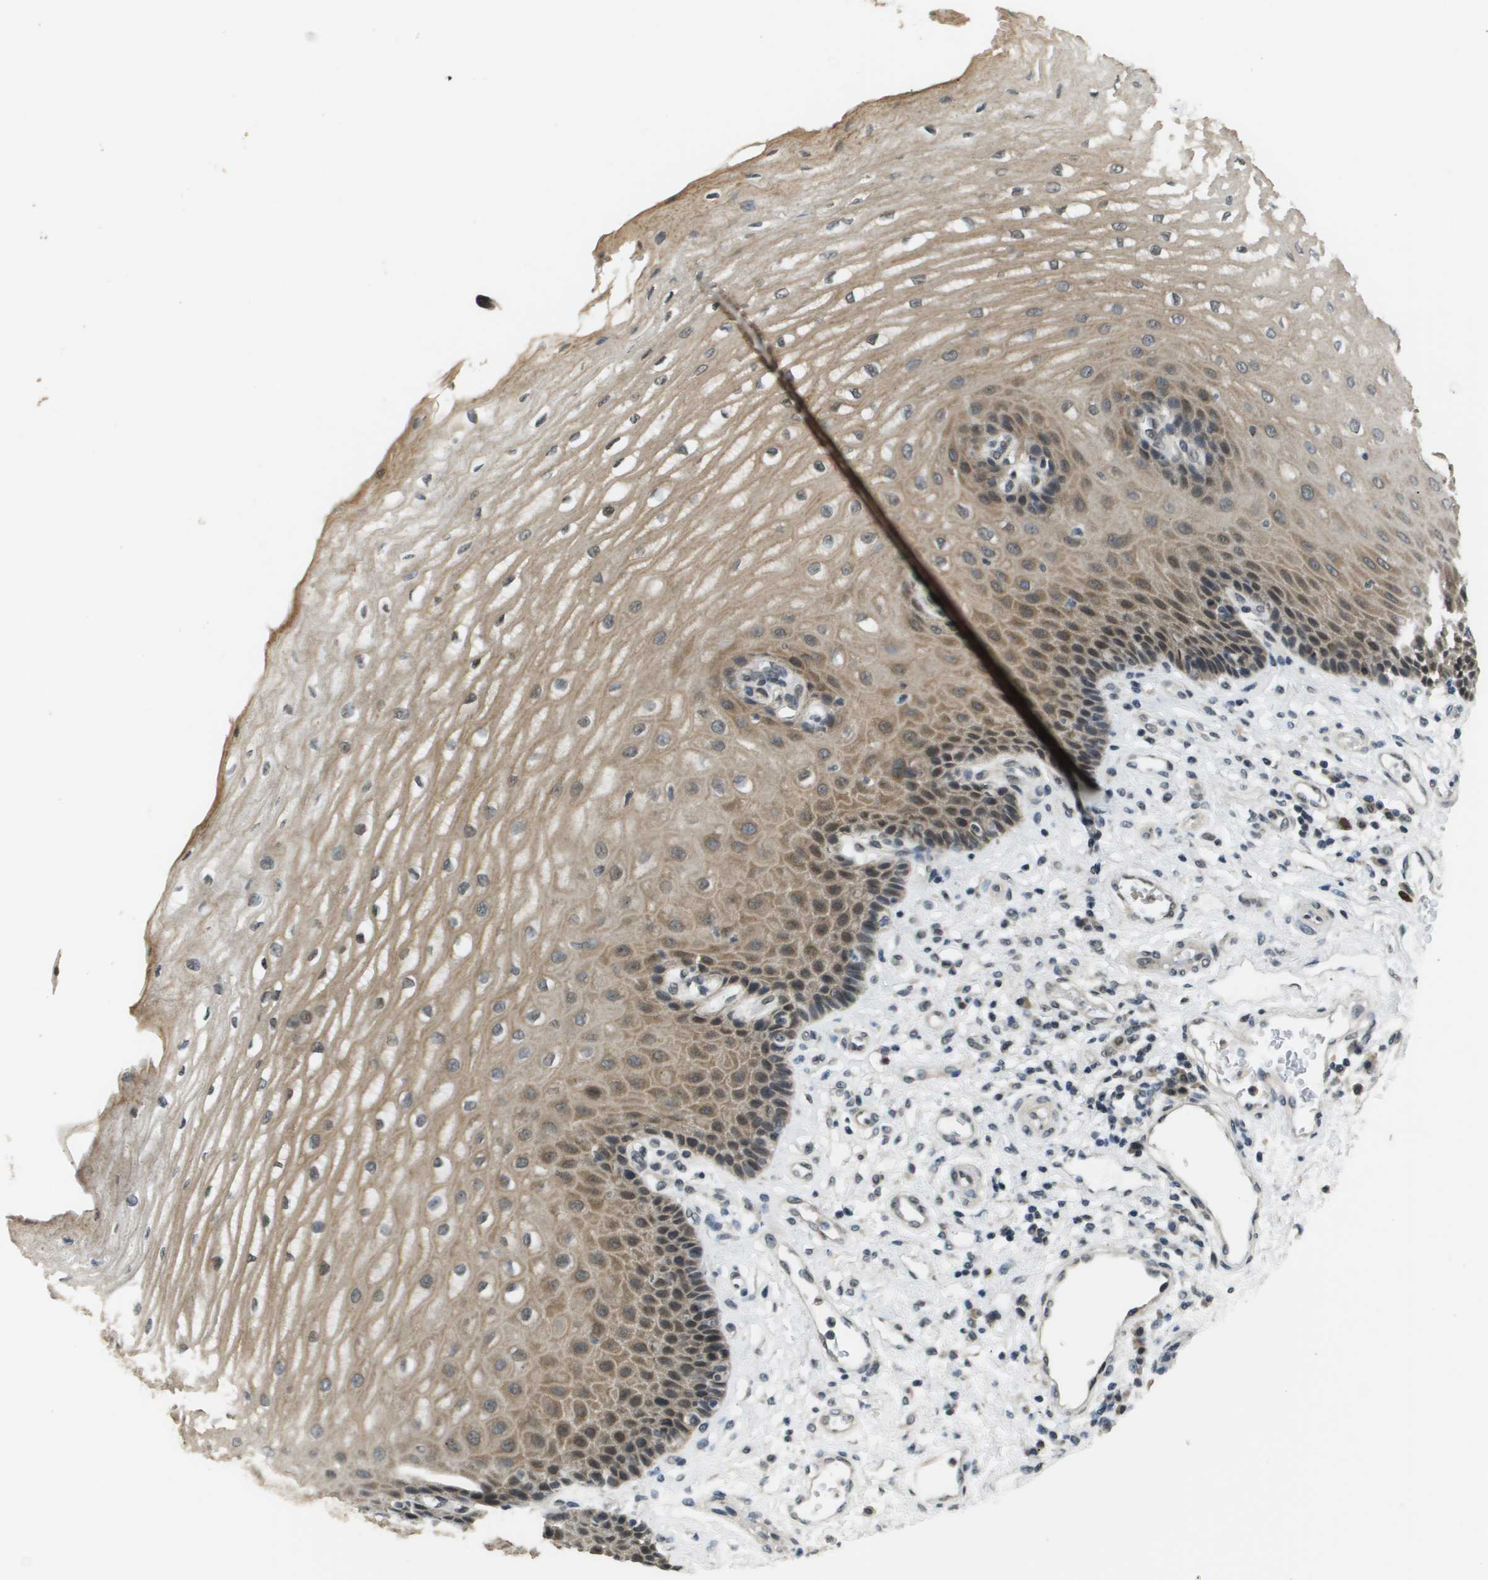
{"staining": {"intensity": "moderate", "quantity": ">75%", "location": "cytoplasmic/membranous,nuclear"}, "tissue": "esophagus", "cell_type": "Squamous epithelial cells", "image_type": "normal", "snomed": [{"axis": "morphology", "description": "Normal tissue, NOS"}, {"axis": "topography", "description": "Esophagus"}], "caption": "A high-resolution image shows immunohistochemistry staining of benign esophagus, which shows moderate cytoplasmic/membranous,nuclear positivity in about >75% of squamous epithelial cells.", "gene": "FANCC", "patient": {"sex": "male", "age": 54}}